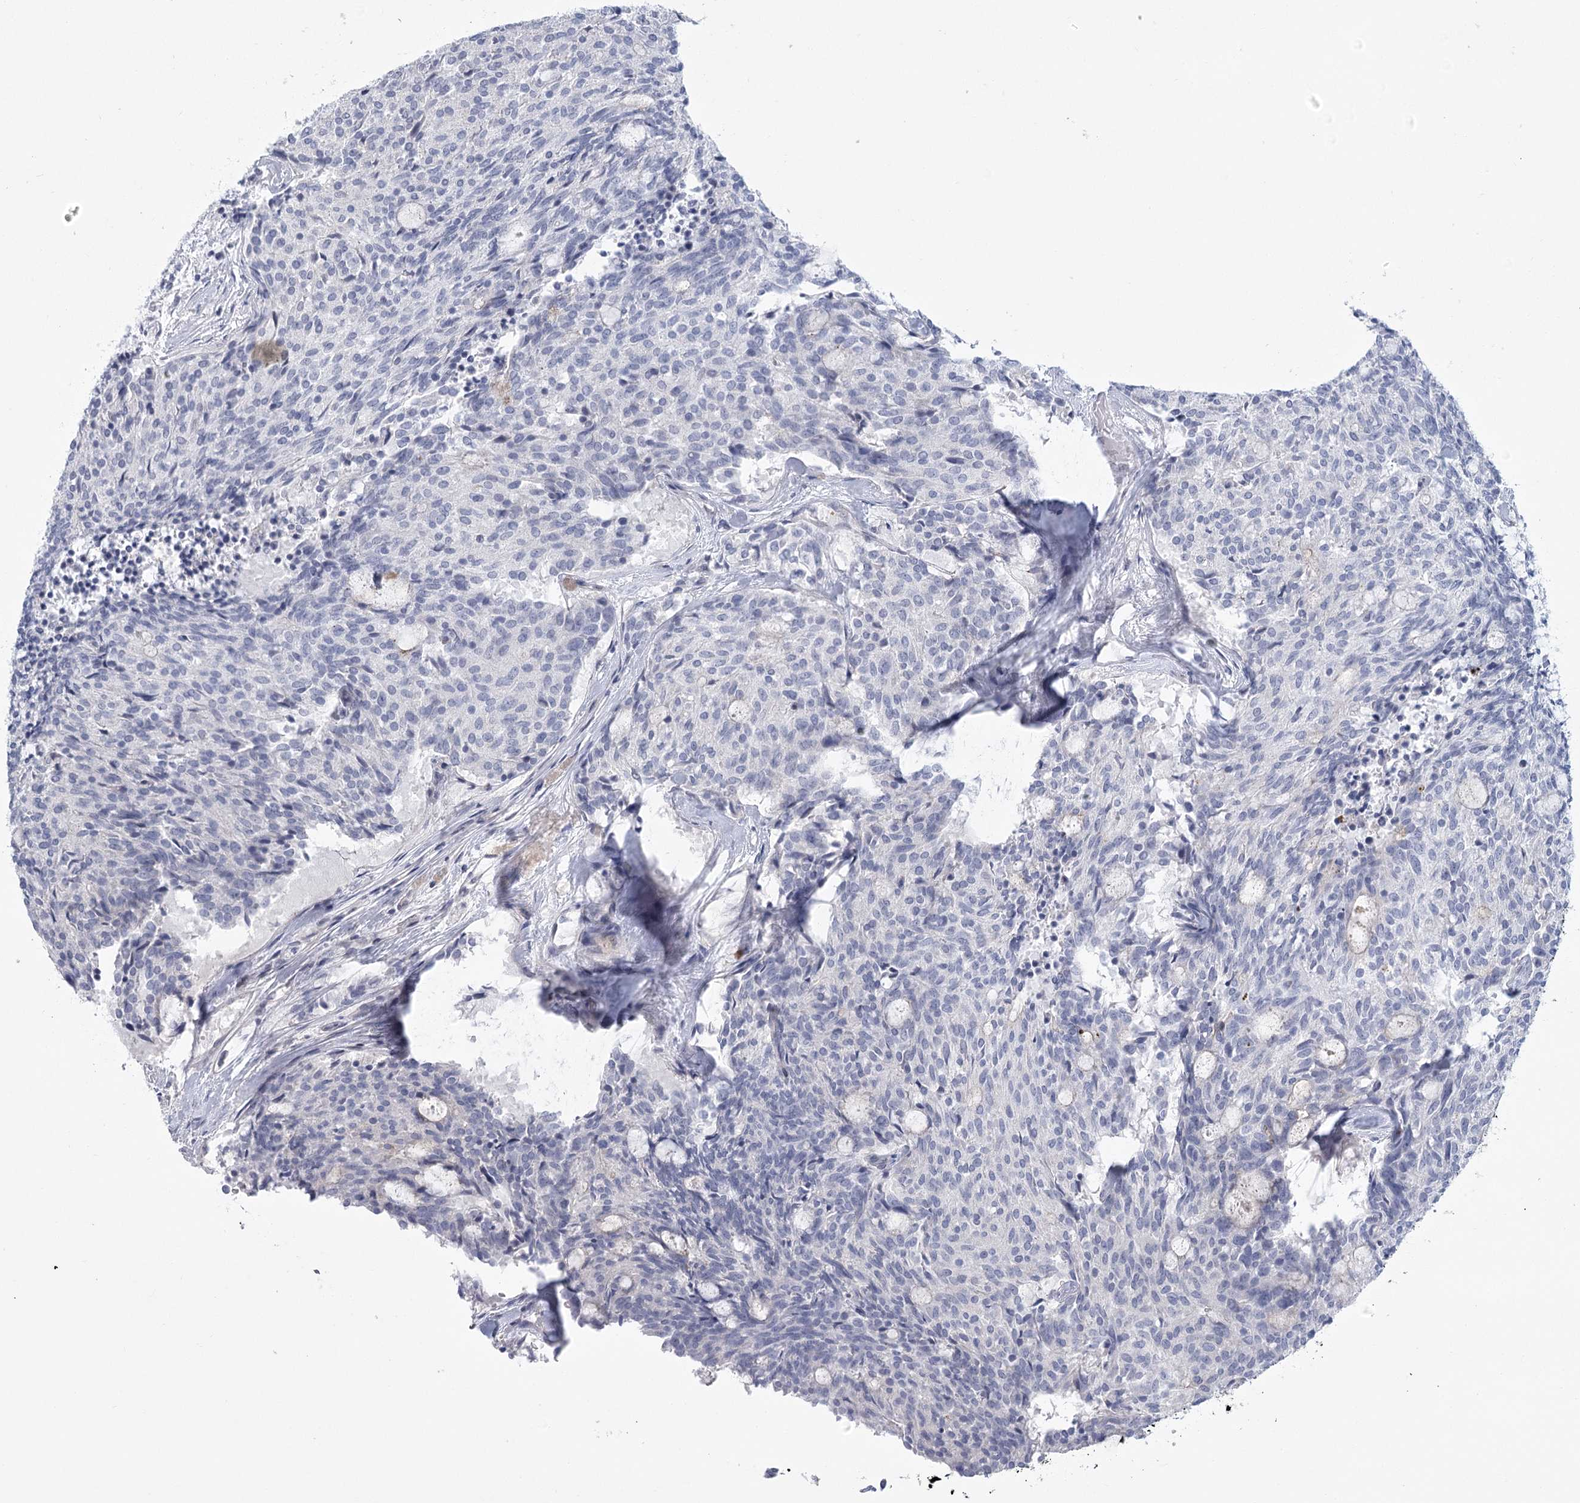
{"staining": {"intensity": "negative", "quantity": "none", "location": "none"}, "tissue": "carcinoid", "cell_type": "Tumor cells", "image_type": "cancer", "snomed": [{"axis": "morphology", "description": "Carcinoid, malignant, NOS"}, {"axis": "topography", "description": "Pancreas"}], "caption": "A micrograph of carcinoid (malignant) stained for a protein shows no brown staining in tumor cells.", "gene": "FAM76B", "patient": {"sex": "female", "age": 54}}